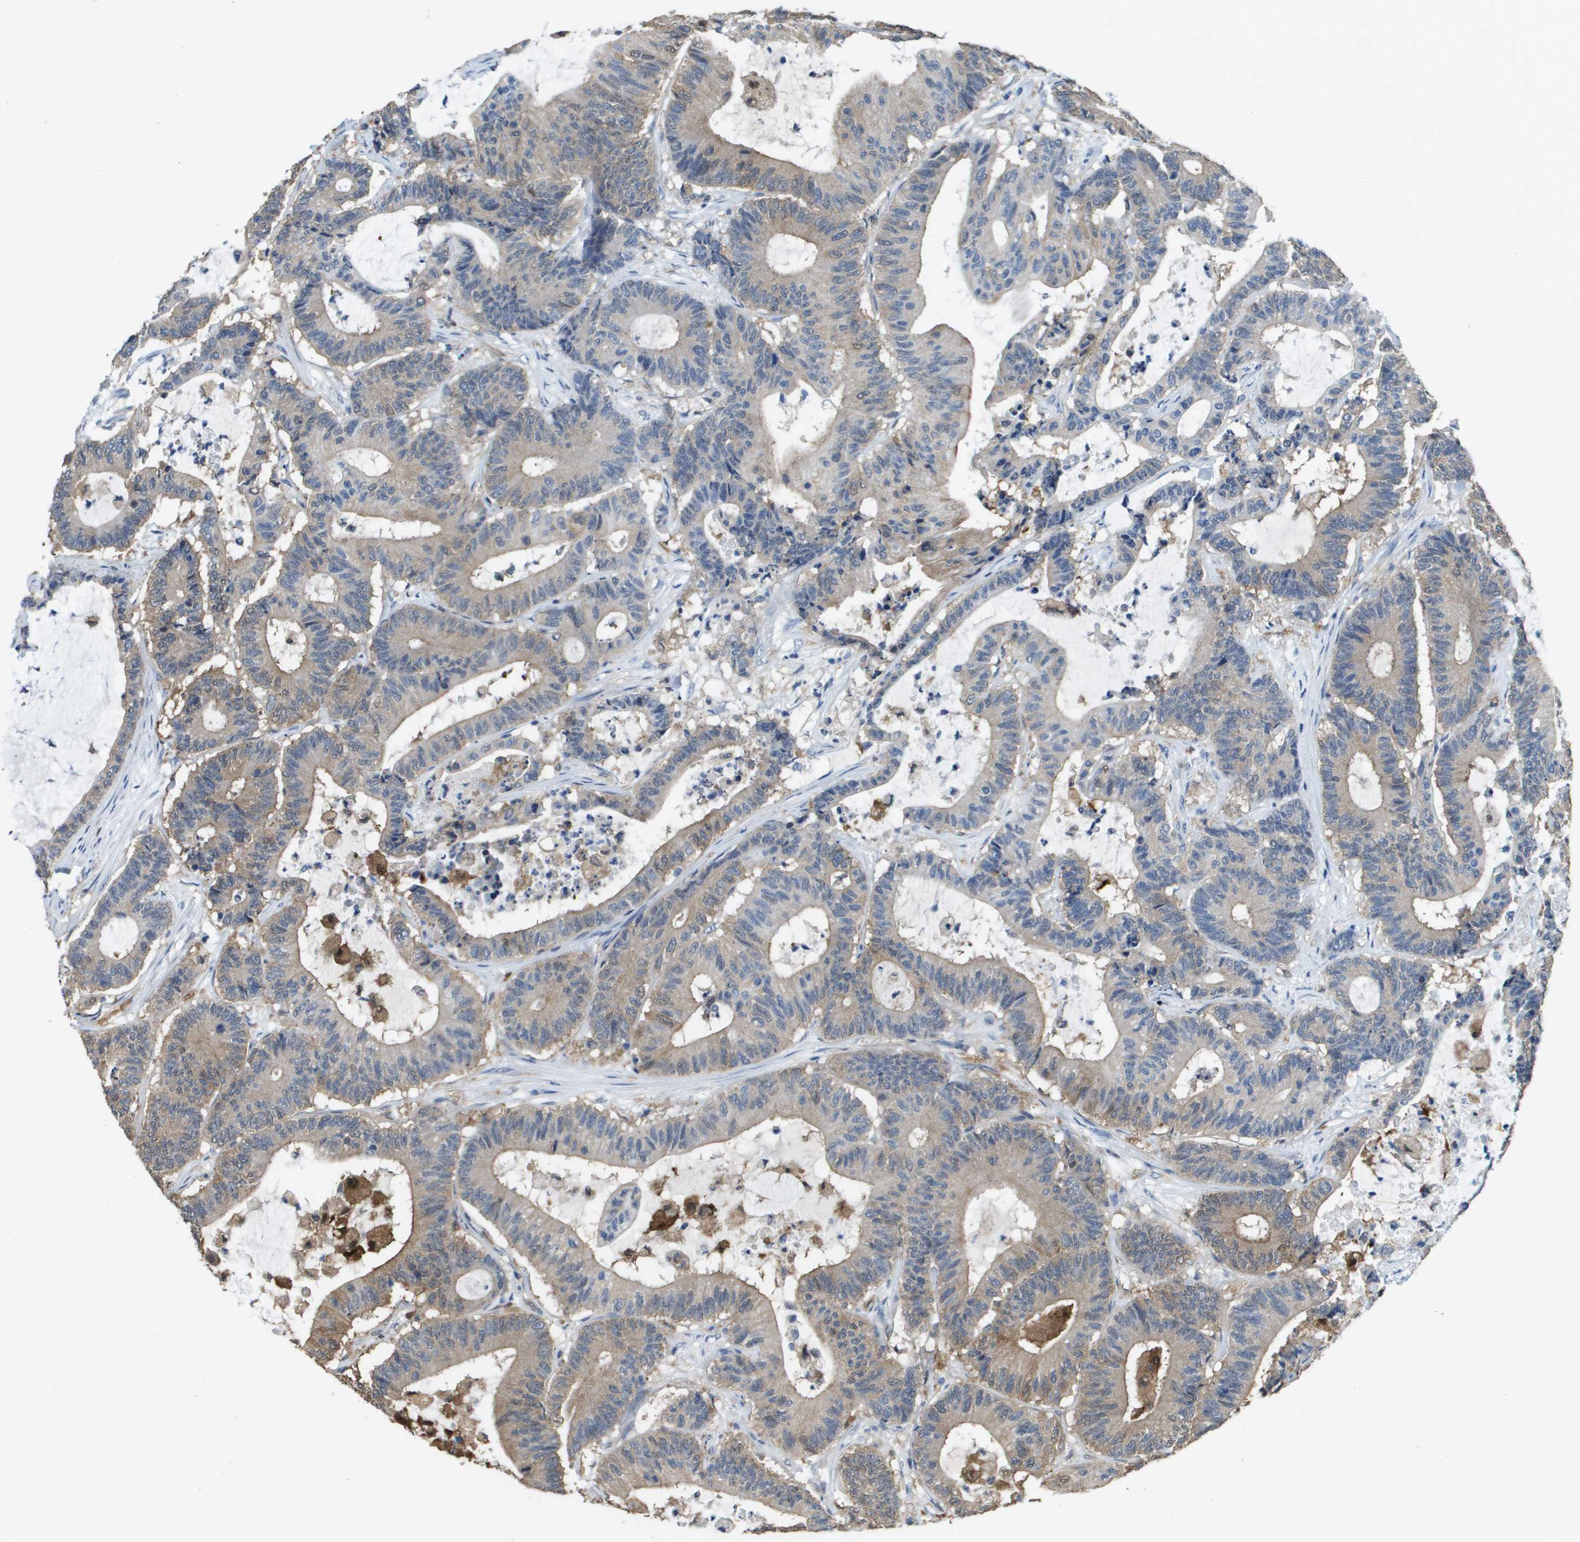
{"staining": {"intensity": "weak", "quantity": "25%-75%", "location": "cytoplasmic/membranous"}, "tissue": "colorectal cancer", "cell_type": "Tumor cells", "image_type": "cancer", "snomed": [{"axis": "morphology", "description": "Adenocarcinoma, NOS"}, {"axis": "topography", "description": "Colon"}], "caption": "Immunohistochemical staining of adenocarcinoma (colorectal) demonstrates weak cytoplasmic/membranous protein staining in approximately 25%-75% of tumor cells.", "gene": "FABP5", "patient": {"sex": "female", "age": 84}}